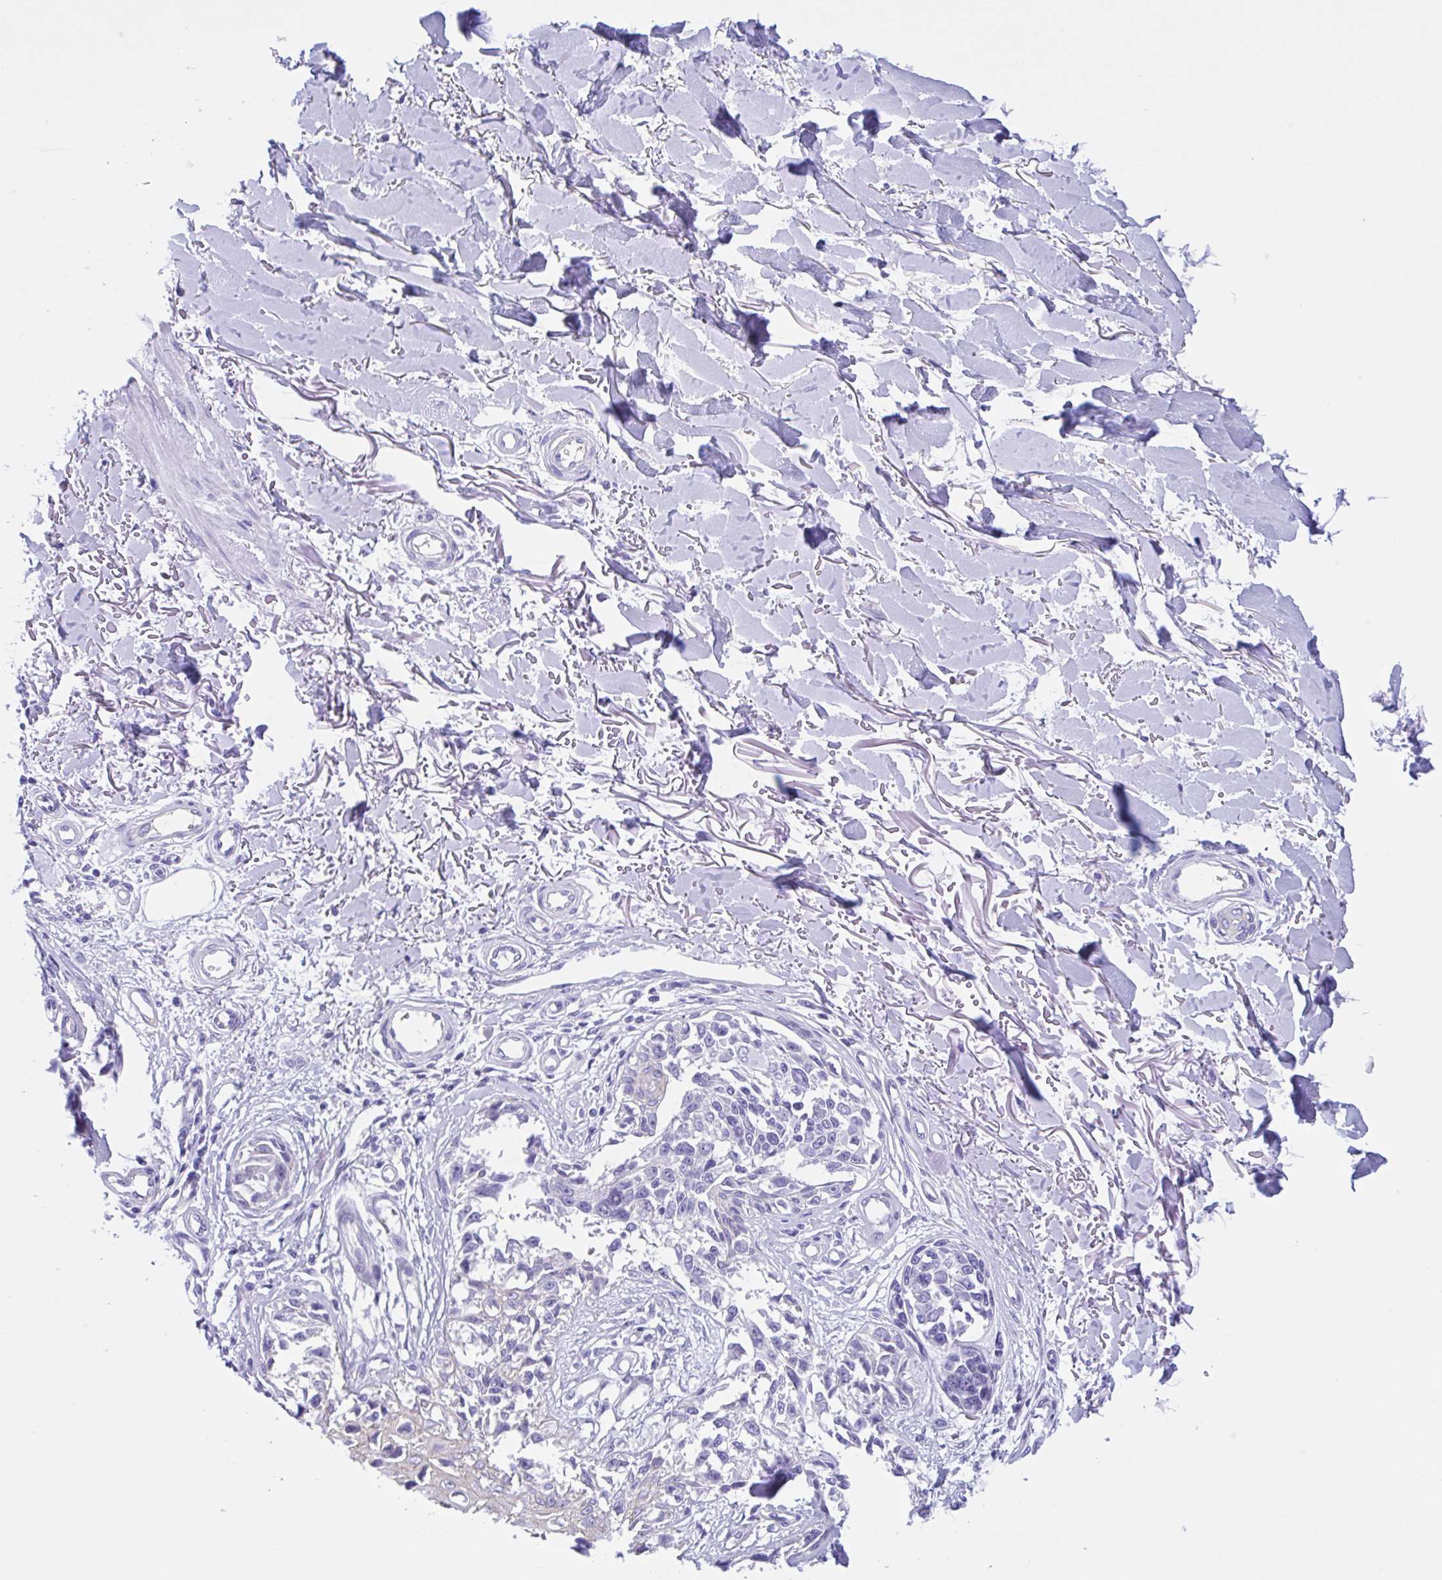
{"staining": {"intensity": "negative", "quantity": "none", "location": "none"}, "tissue": "melanoma", "cell_type": "Tumor cells", "image_type": "cancer", "snomed": [{"axis": "morphology", "description": "Malignant melanoma, NOS"}, {"axis": "topography", "description": "Skin"}], "caption": "Histopathology image shows no significant protein expression in tumor cells of melanoma.", "gene": "TMEM79", "patient": {"sex": "male", "age": 73}}